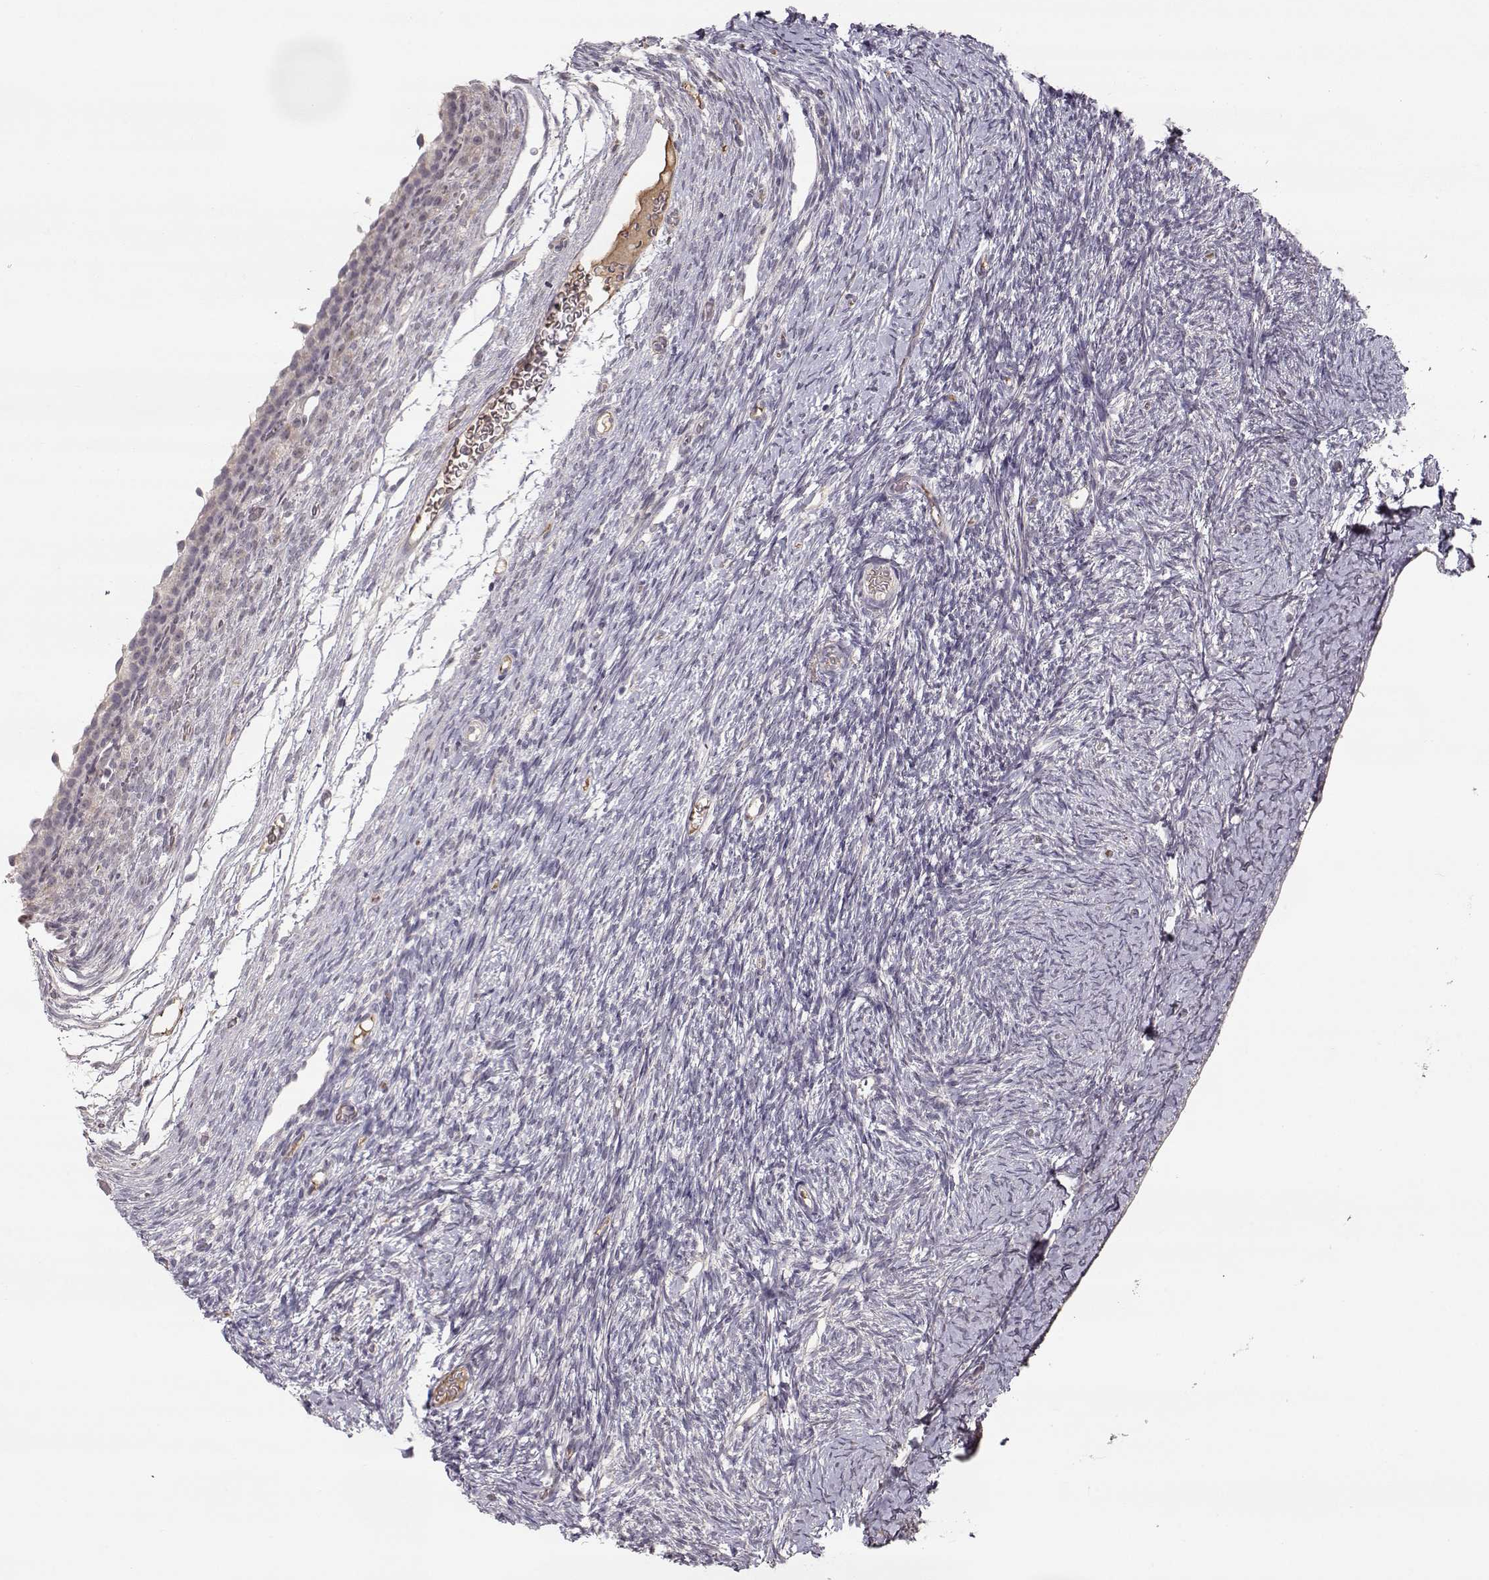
{"staining": {"intensity": "weak", "quantity": ">75%", "location": "cytoplasmic/membranous"}, "tissue": "ovary", "cell_type": "Follicle cells", "image_type": "normal", "snomed": [{"axis": "morphology", "description": "Normal tissue, NOS"}, {"axis": "topography", "description": "Ovary"}], "caption": "About >75% of follicle cells in benign ovary reveal weak cytoplasmic/membranous protein expression as visualized by brown immunohistochemical staining.", "gene": "PNMT", "patient": {"sex": "female", "age": 39}}